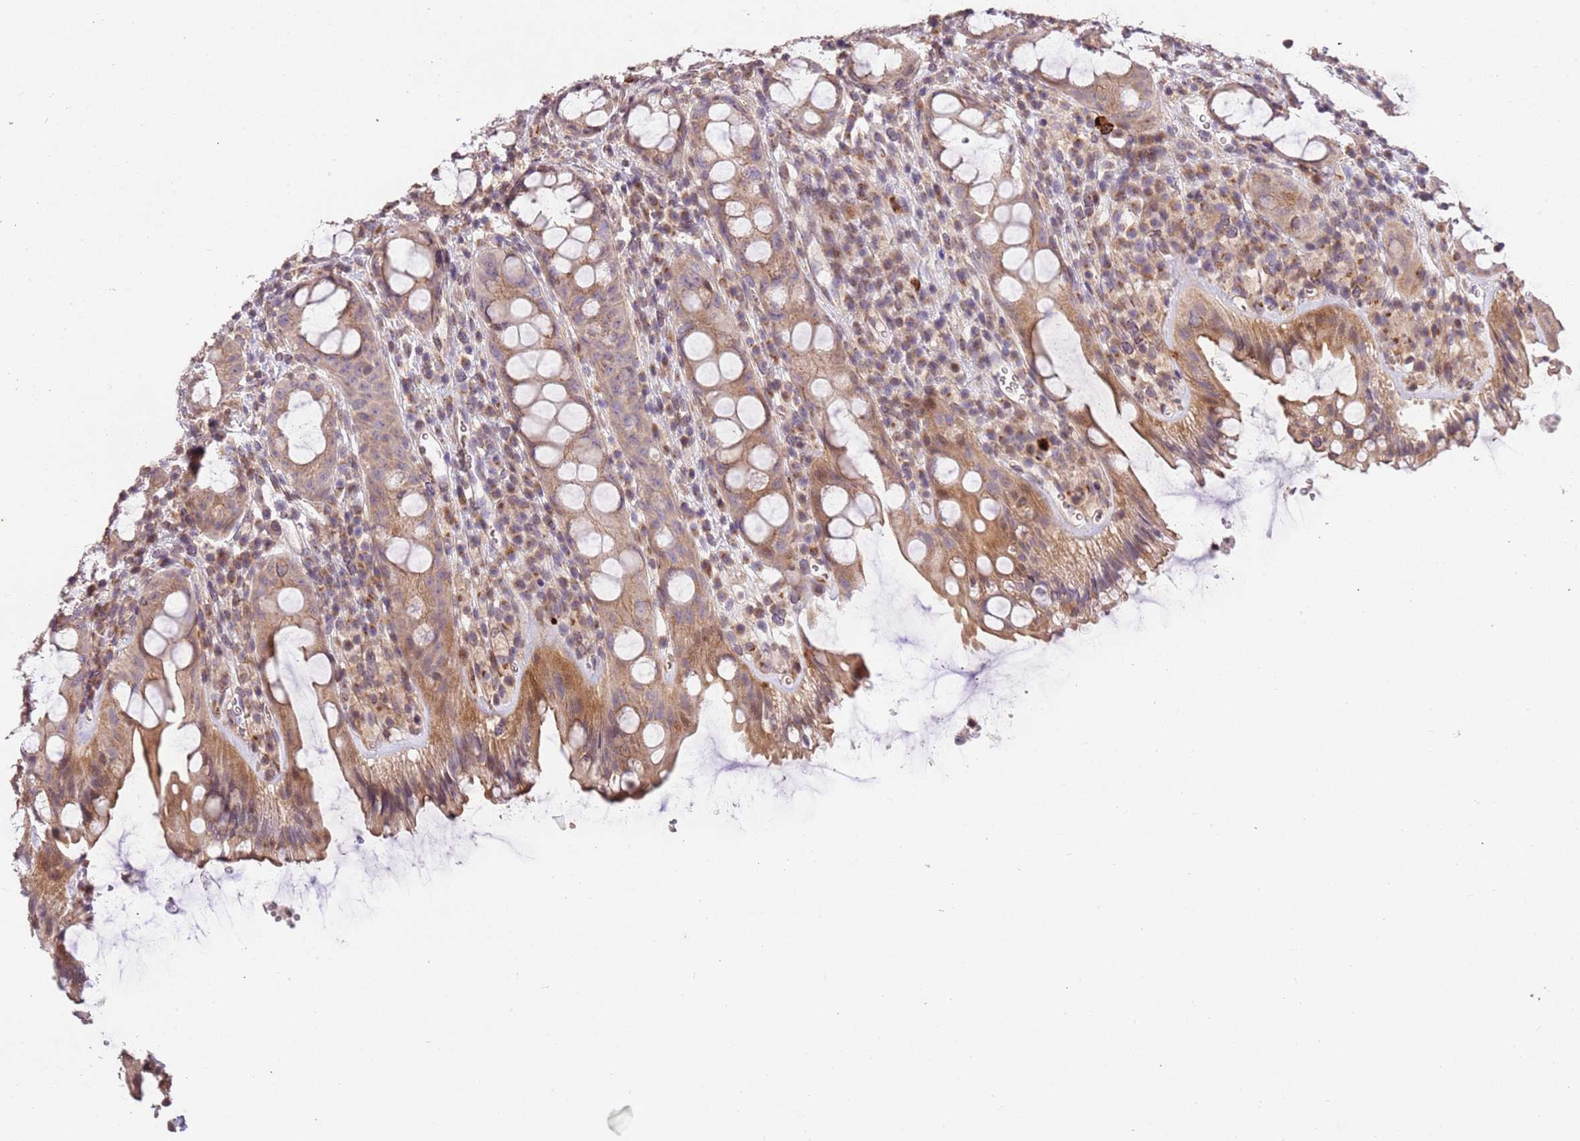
{"staining": {"intensity": "moderate", "quantity": ">75%", "location": "cytoplasmic/membranous"}, "tissue": "rectum", "cell_type": "Glandular cells", "image_type": "normal", "snomed": [{"axis": "morphology", "description": "Normal tissue, NOS"}, {"axis": "topography", "description": "Rectum"}], "caption": "IHC (DAB (3,3'-diaminobenzidine)) staining of benign human rectum shows moderate cytoplasmic/membranous protein expression in approximately >75% of glandular cells. Using DAB (3,3'-diaminobenzidine) (brown) and hematoxylin (blue) stains, captured at high magnification using brightfield microscopy.", "gene": "SLC16A4", "patient": {"sex": "female", "age": 57}}